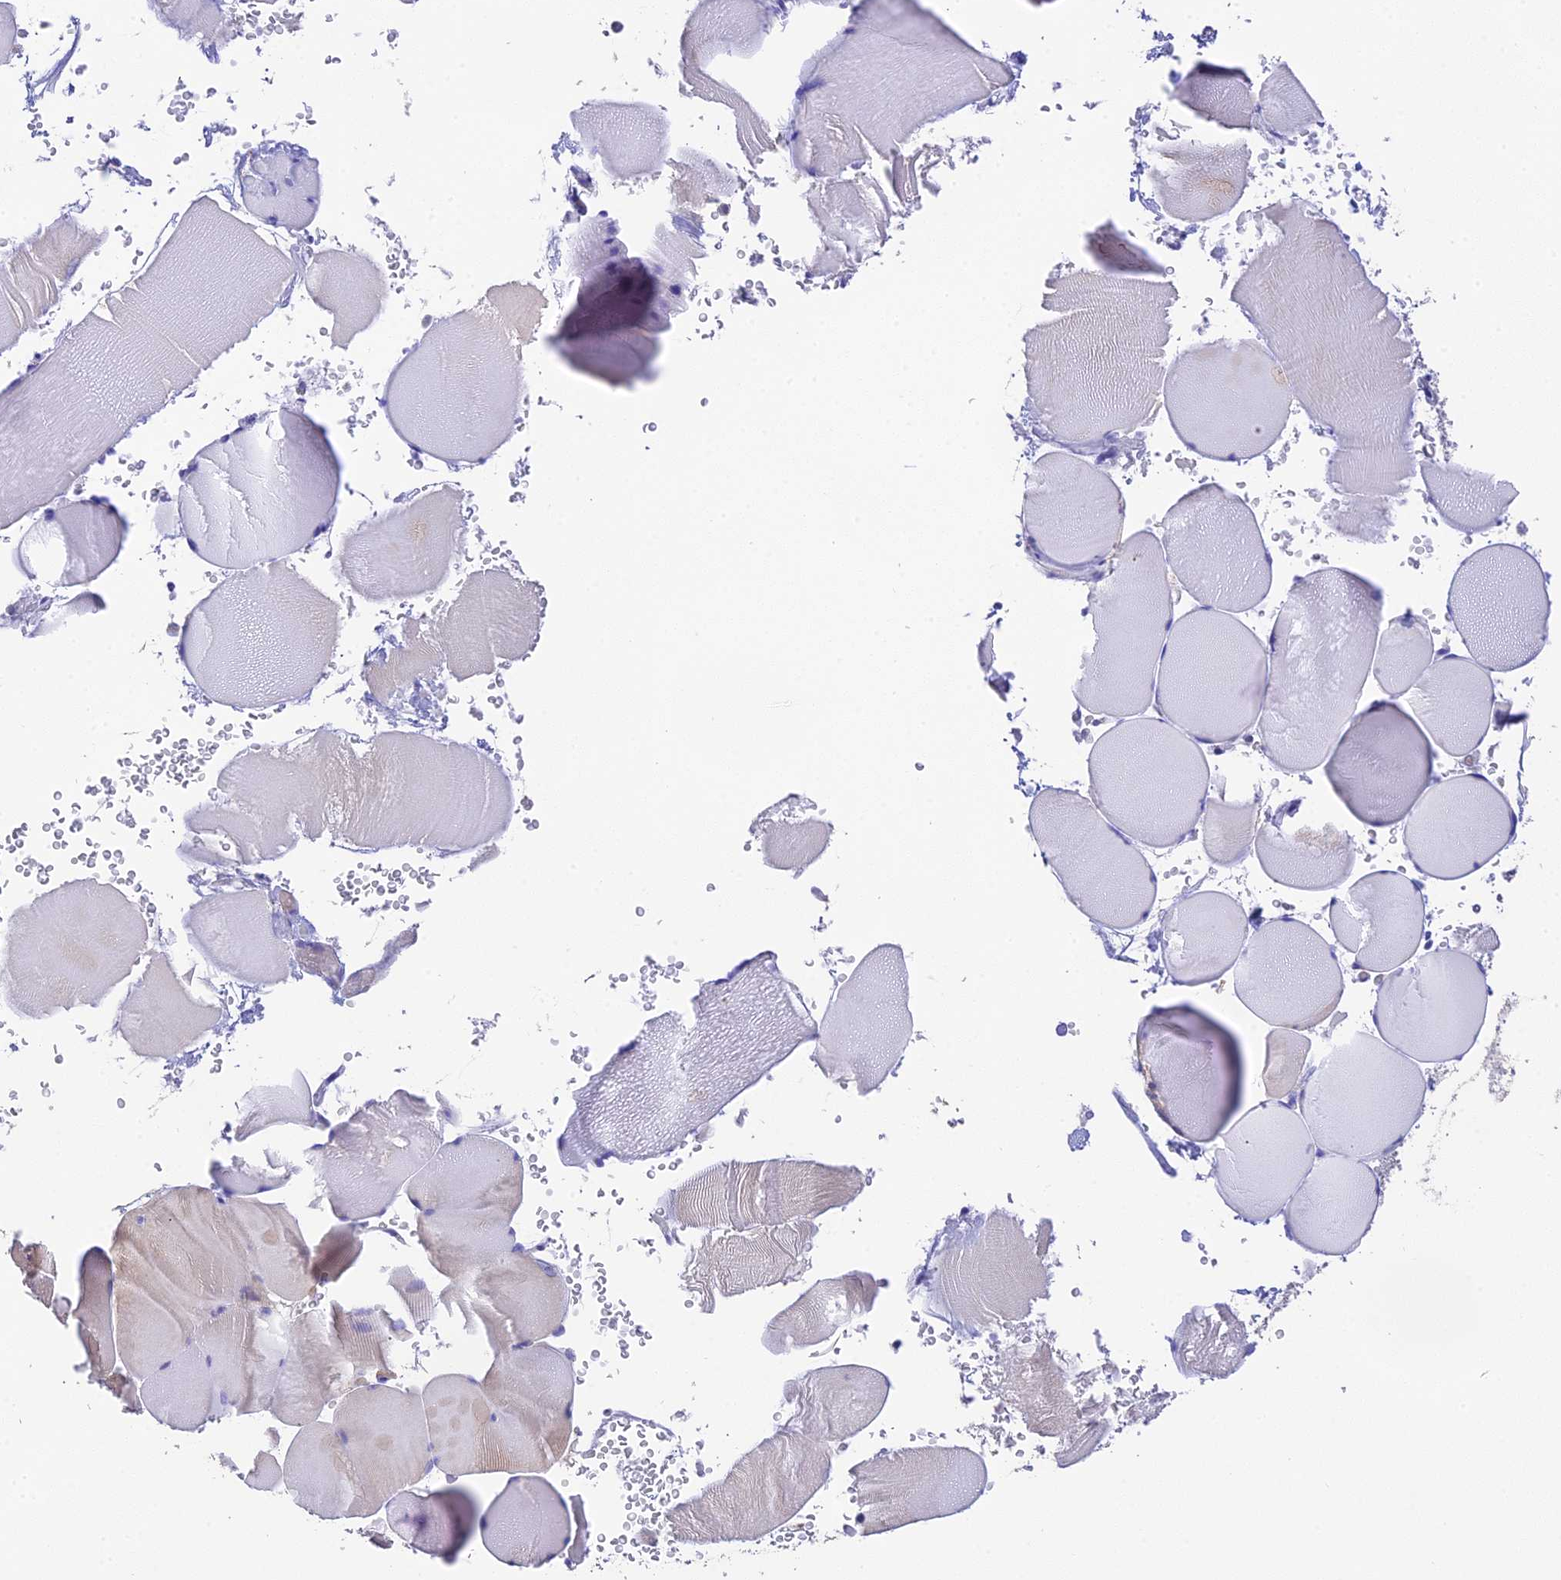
{"staining": {"intensity": "negative", "quantity": "none", "location": "none"}, "tissue": "skeletal muscle", "cell_type": "Myocytes", "image_type": "normal", "snomed": [{"axis": "morphology", "description": "Normal tissue, NOS"}, {"axis": "topography", "description": "Skeletal muscle"}], "caption": "A photomicrograph of skeletal muscle stained for a protein demonstrates no brown staining in myocytes. (DAB (3,3'-diaminobenzidine) IHC visualized using brightfield microscopy, high magnification).", "gene": "HSD17B2", "patient": {"sex": "male", "age": 62}}